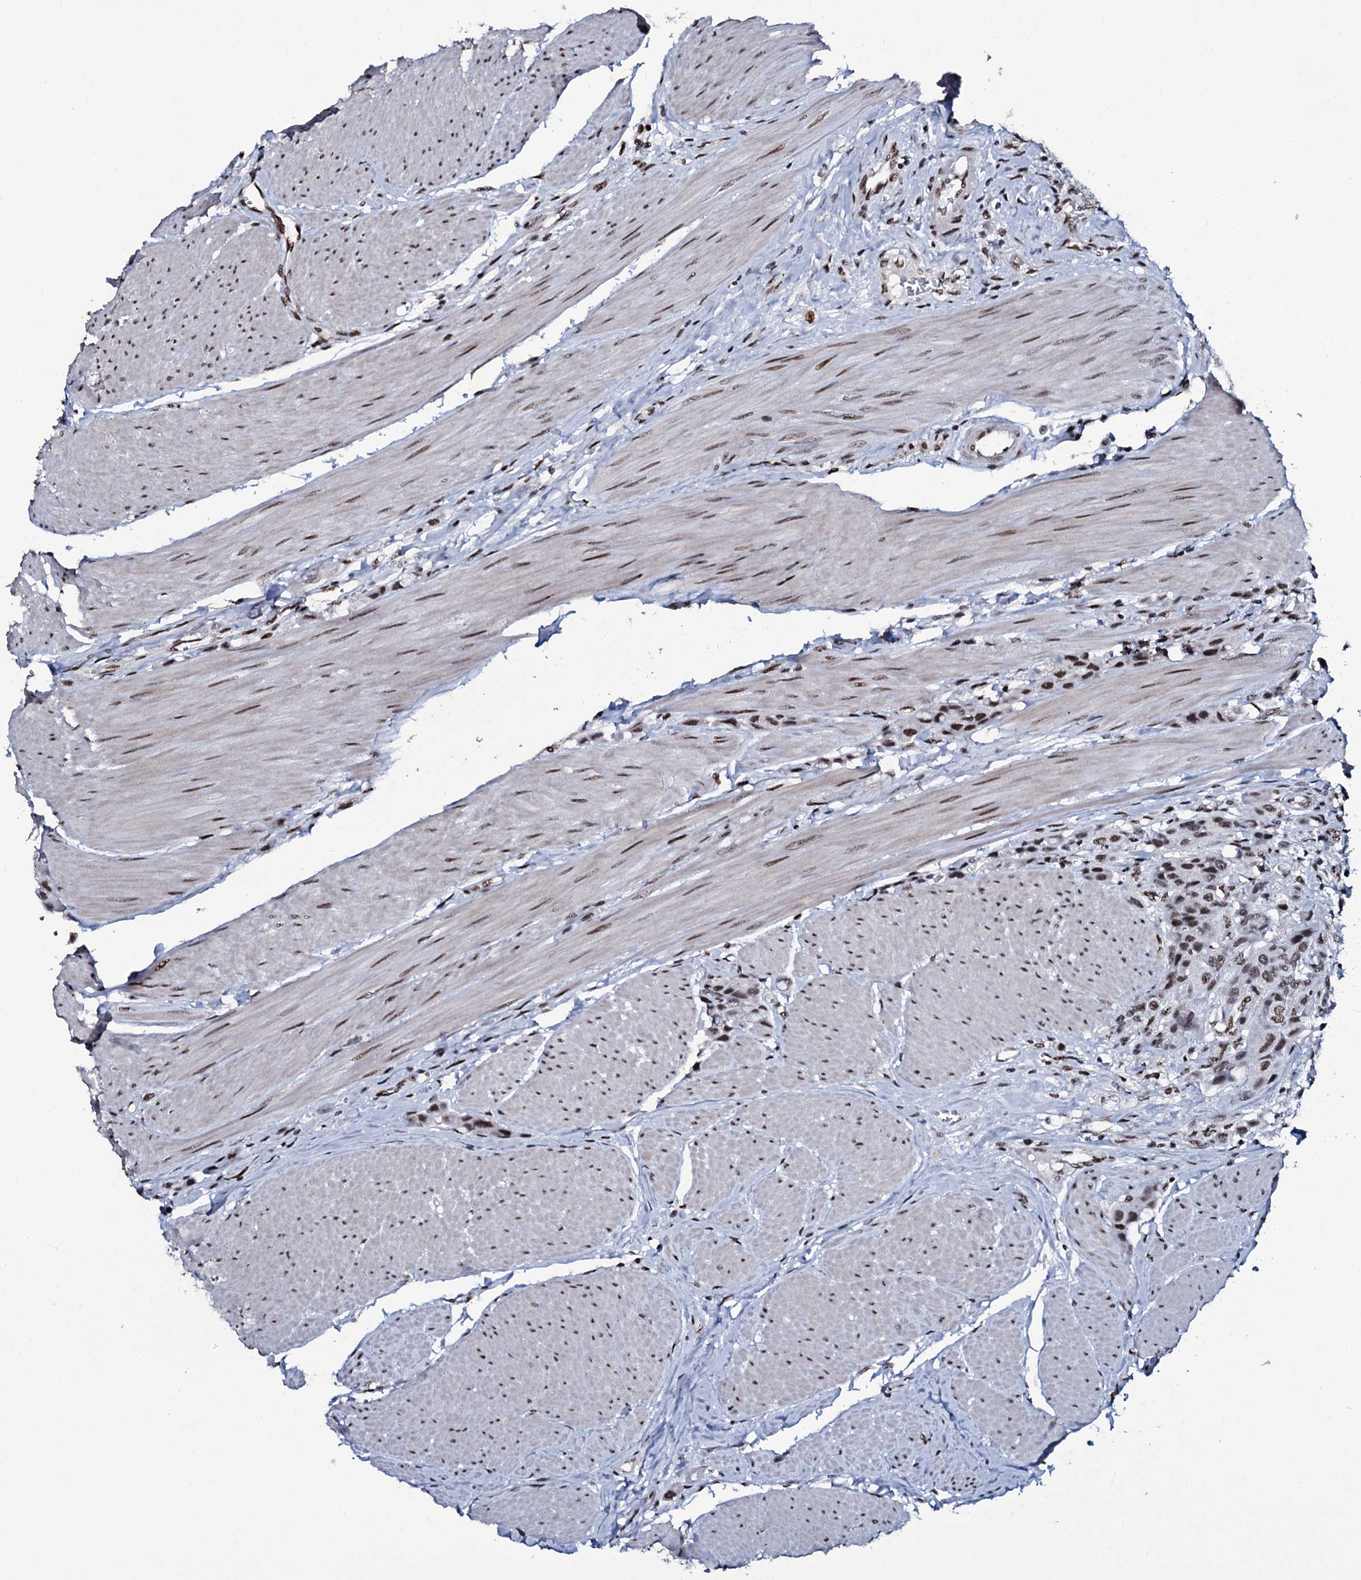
{"staining": {"intensity": "moderate", "quantity": ">75%", "location": "nuclear"}, "tissue": "urothelial cancer", "cell_type": "Tumor cells", "image_type": "cancer", "snomed": [{"axis": "morphology", "description": "Urothelial carcinoma, High grade"}, {"axis": "topography", "description": "Urinary bladder"}], "caption": "Tumor cells reveal moderate nuclear positivity in approximately >75% of cells in urothelial cancer. The protein of interest is shown in brown color, while the nuclei are stained blue.", "gene": "ZMIZ2", "patient": {"sex": "male", "age": 50}}